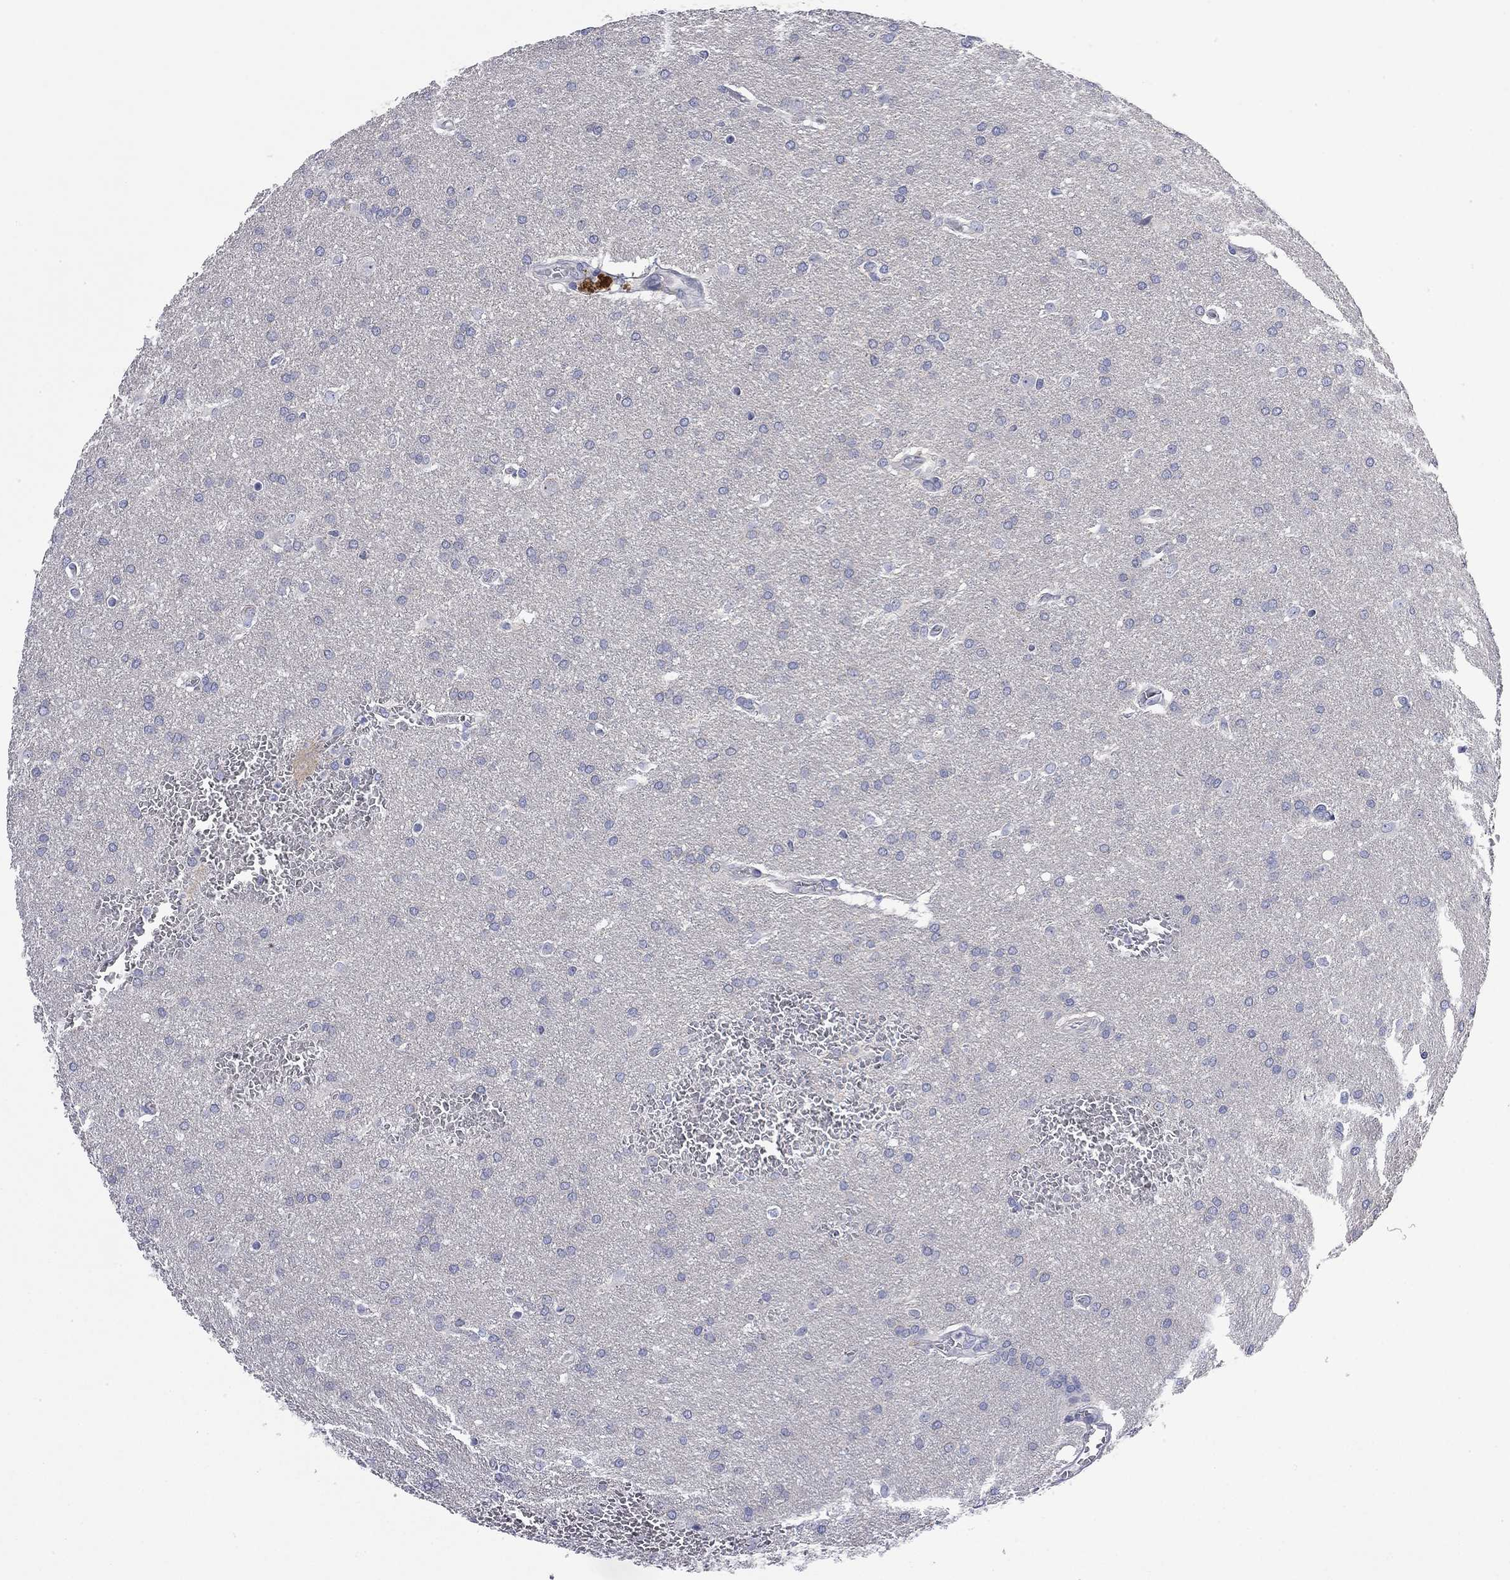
{"staining": {"intensity": "negative", "quantity": "none", "location": "none"}, "tissue": "glioma", "cell_type": "Tumor cells", "image_type": "cancer", "snomed": [{"axis": "morphology", "description": "Glioma, malignant, Low grade"}, {"axis": "topography", "description": "Brain"}], "caption": "A high-resolution photomicrograph shows immunohistochemistry (IHC) staining of glioma, which shows no significant expression in tumor cells. (Stains: DAB immunohistochemistry with hematoxylin counter stain, Microscopy: brightfield microscopy at high magnification).", "gene": "ABCB4", "patient": {"sex": "female", "age": 32}}